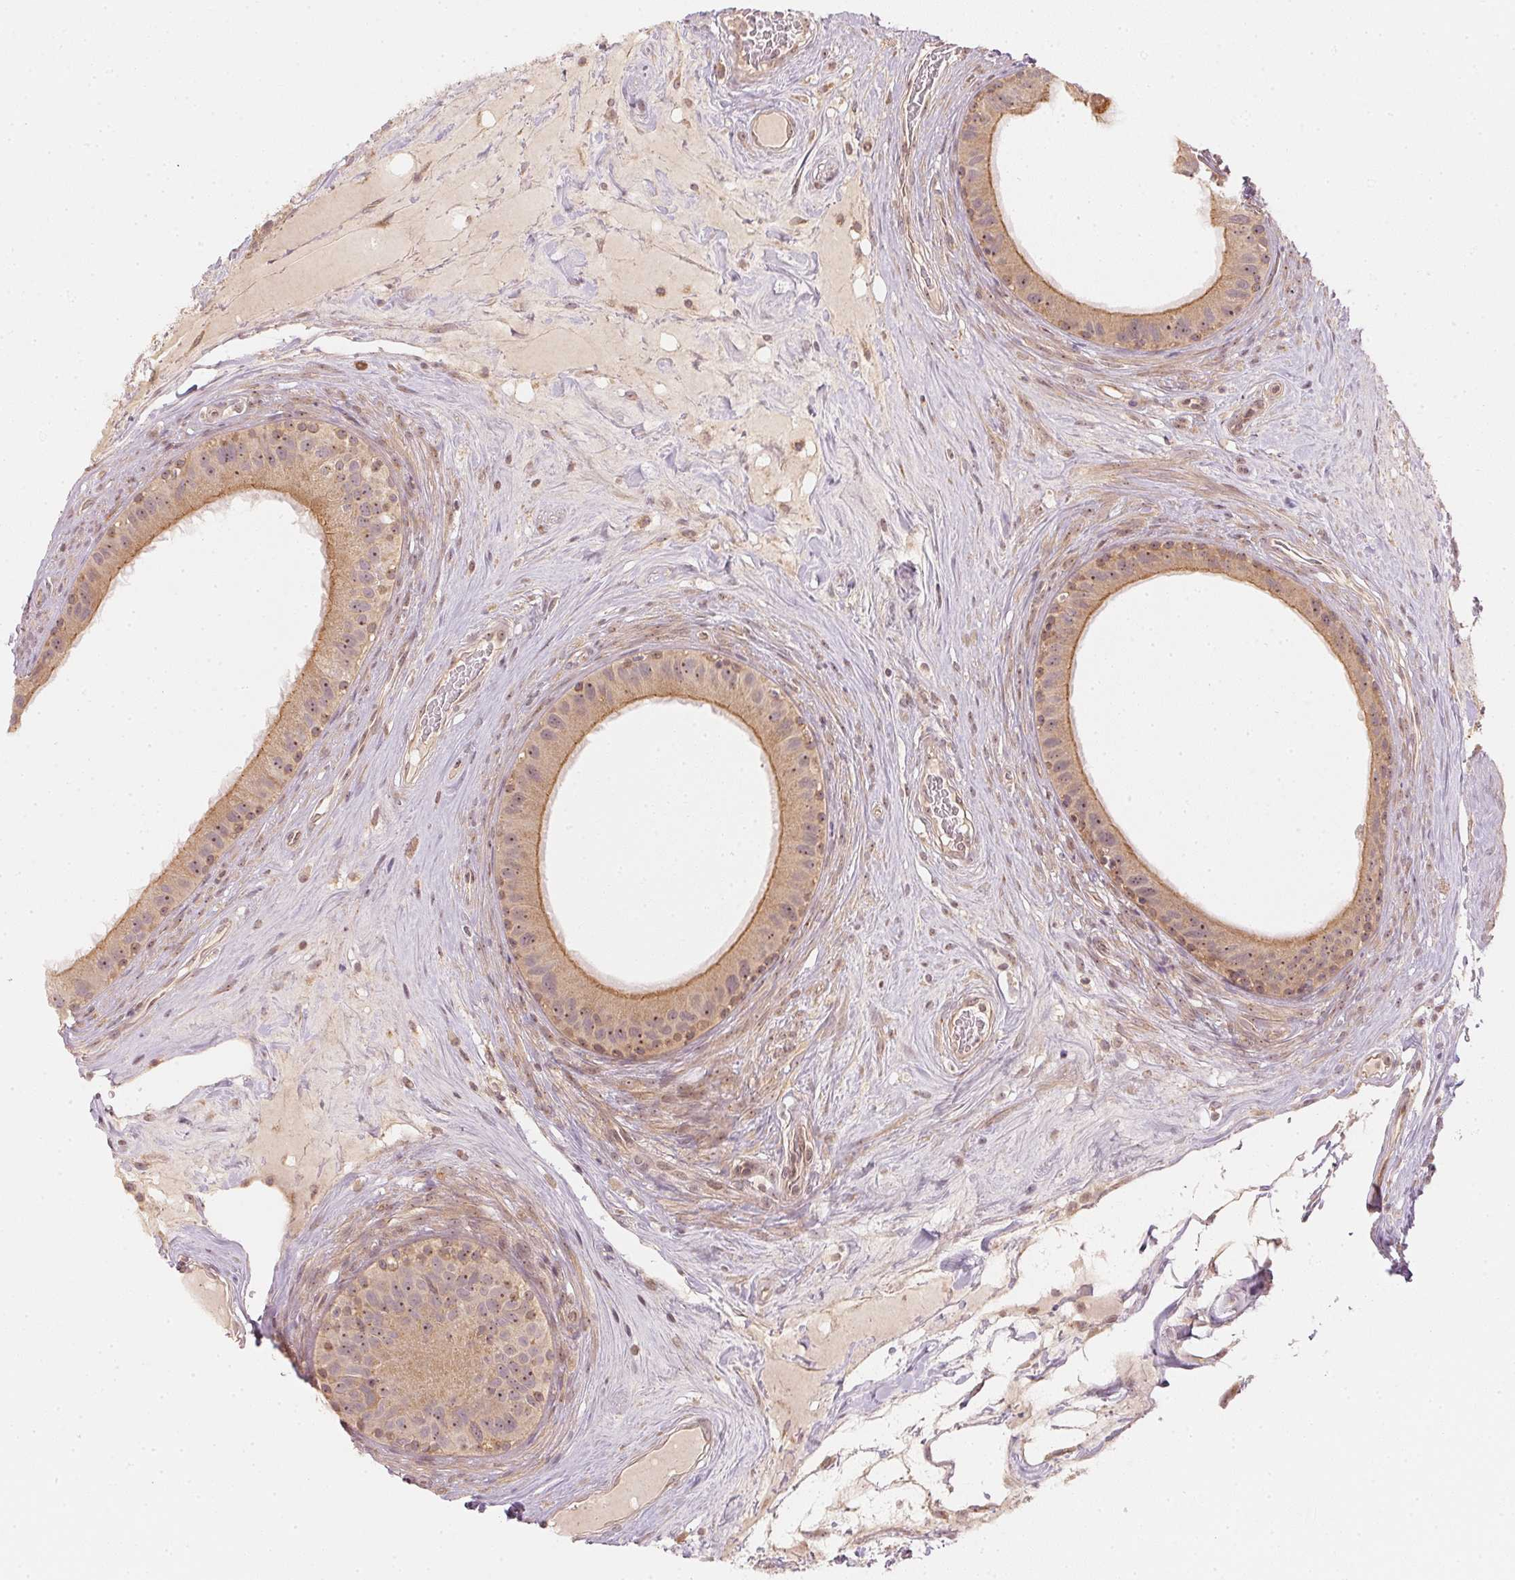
{"staining": {"intensity": "moderate", "quantity": ">75%", "location": "cytoplasmic/membranous"}, "tissue": "epididymis", "cell_type": "Glandular cells", "image_type": "normal", "snomed": [{"axis": "morphology", "description": "Normal tissue, NOS"}, {"axis": "topography", "description": "Epididymis"}], "caption": "Immunohistochemistry histopathology image of normal epididymis stained for a protein (brown), which shows medium levels of moderate cytoplasmic/membranous staining in approximately >75% of glandular cells.", "gene": "WDR54", "patient": {"sex": "male", "age": 59}}